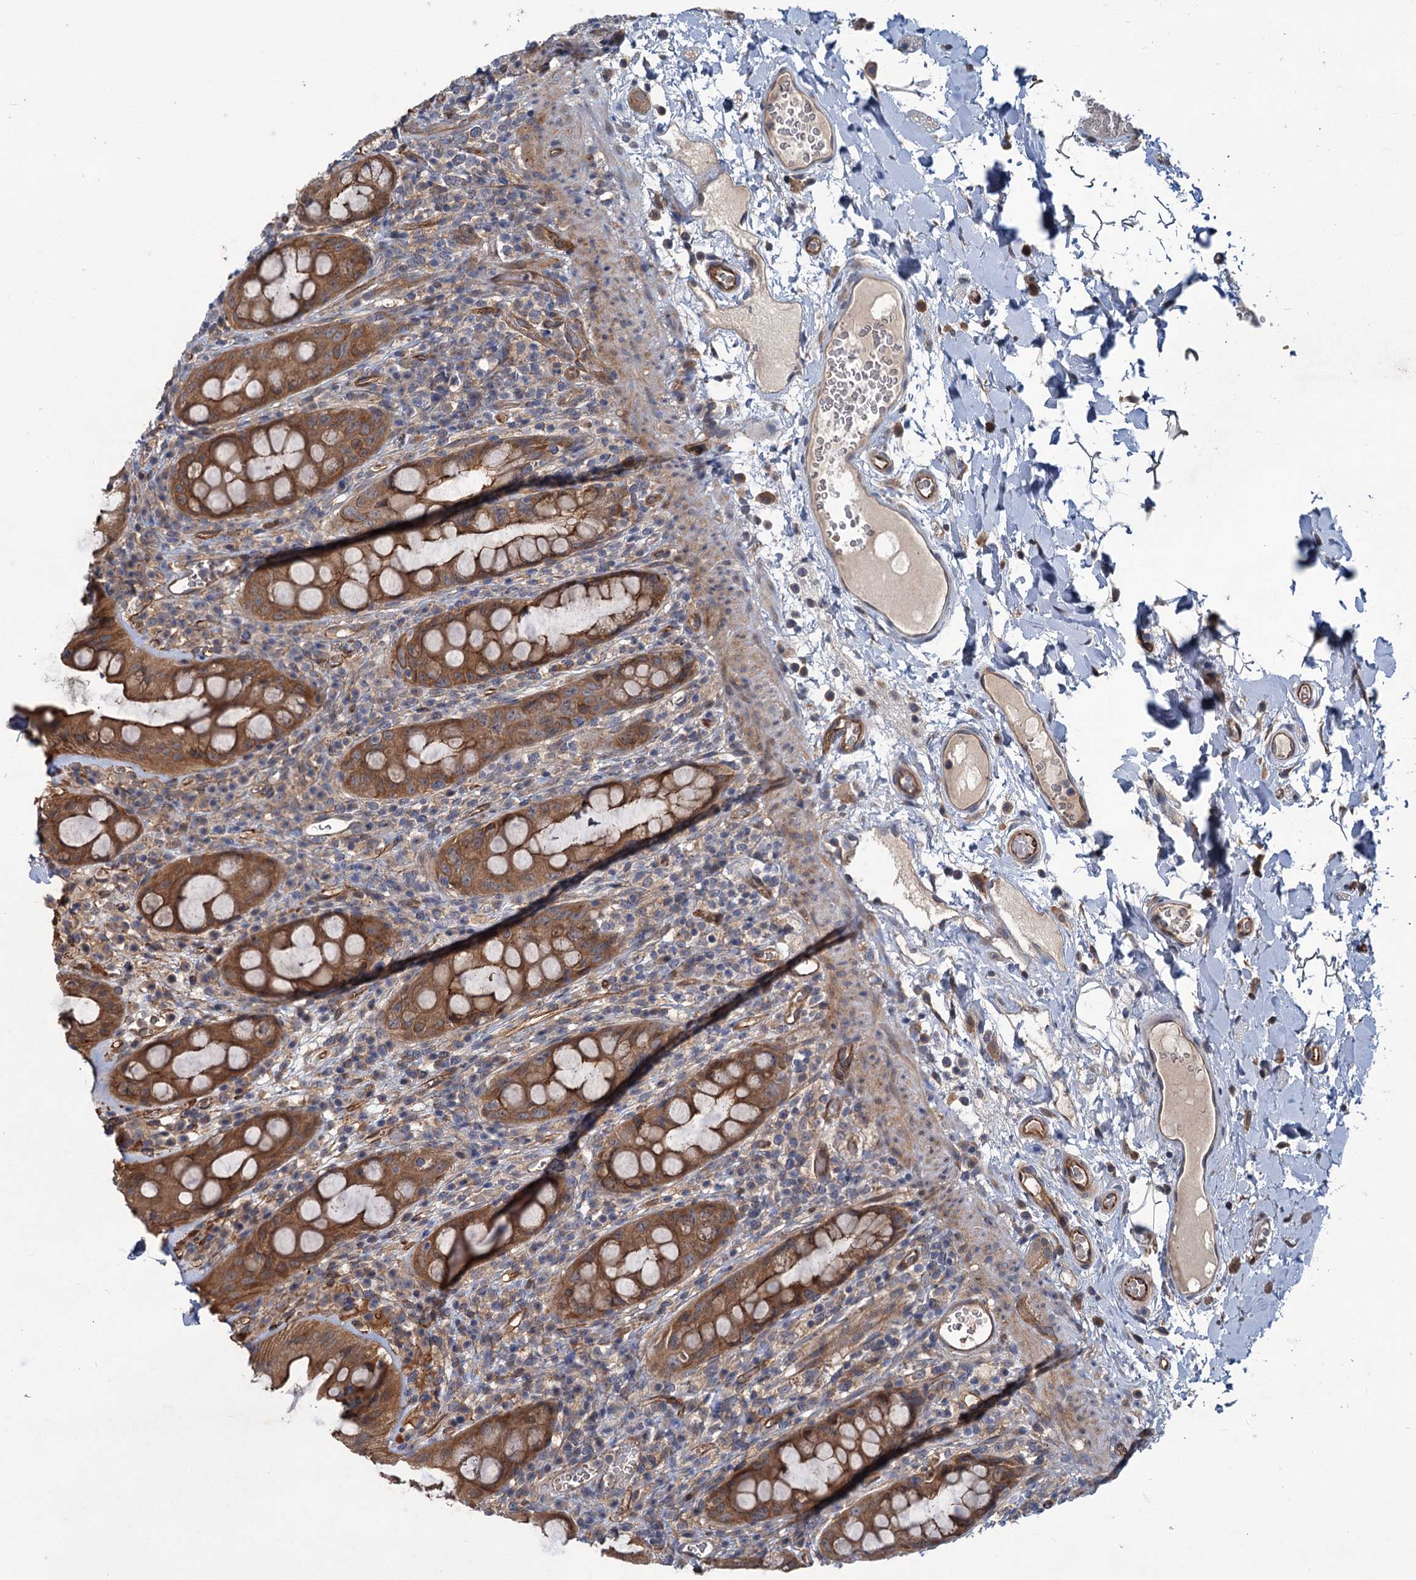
{"staining": {"intensity": "moderate", "quantity": ">75%", "location": "cytoplasmic/membranous"}, "tissue": "rectum", "cell_type": "Glandular cells", "image_type": "normal", "snomed": [{"axis": "morphology", "description": "Normal tissue, NOS"}, {"axis": "topography", "description": "Rectum"}], "caption": "Immunohistochemical staining of normal human rectum reveals >75% levels of moderate cytoplasmic/membranous protein positivity in approximately >75% of glandular cells.", "gene": "PKN2", "patient": {"sex": "female", "age": 57}}